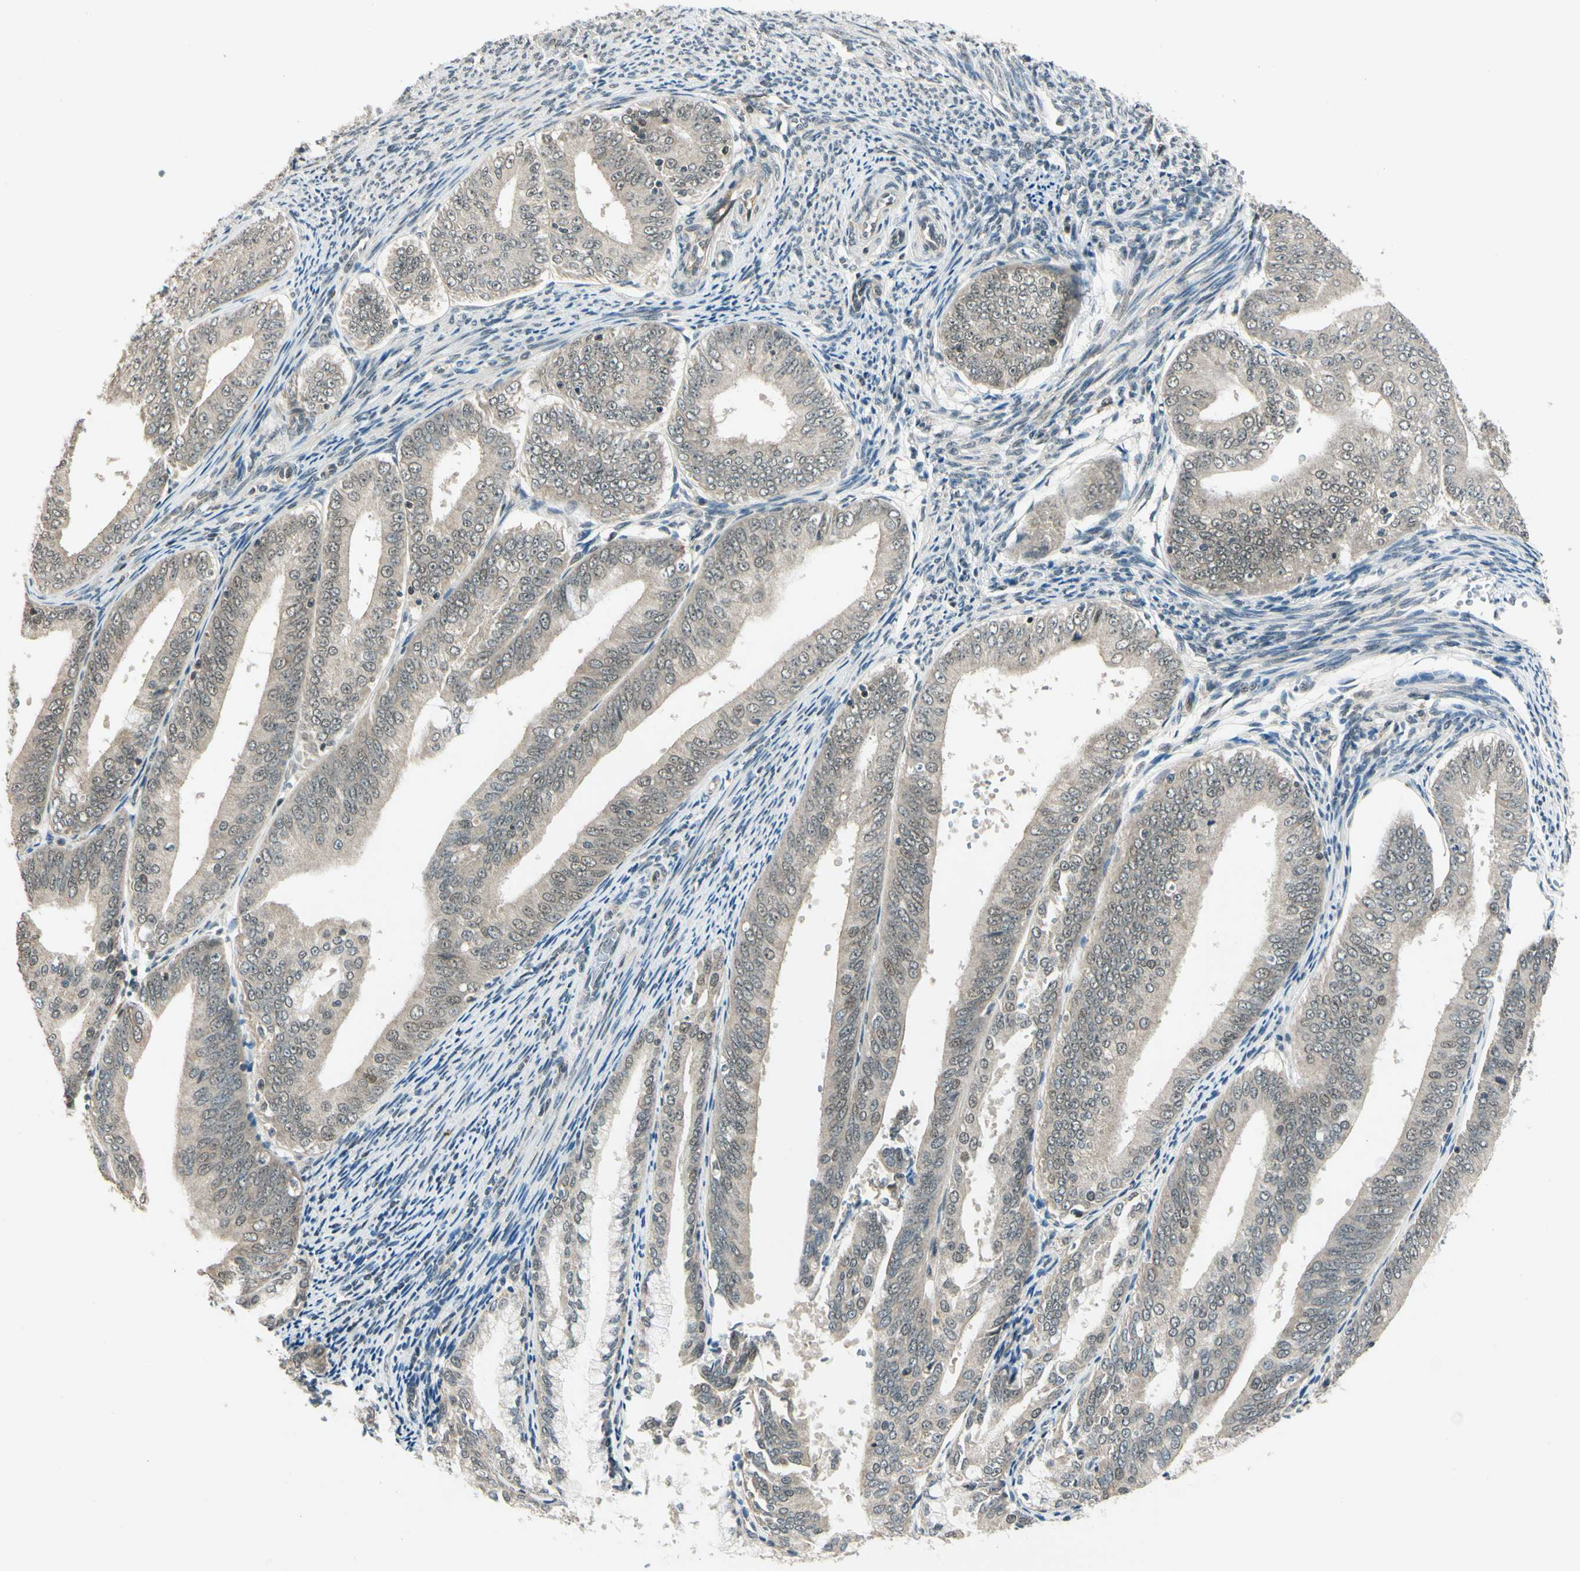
{"staining": {"intensity": "weak", "quantity": "25%-75%", "location": "cytoplasmic/membranous,nuclear"}, "tissue": "endometrial cancer", "cell_type": "Tumor cells", "image_type": "cancer", "snomed": [{"axis": "morphology", "description": "Adenocarcinoma, NOS"}, {"axis": "topography", "description": "Endometrium"}], "caption": "Adenocarcinoma (endometrial) stained with DAB (3,3'-diaminobenzidine) immunohistochemistry (IHC) shows low levels of weak cytoplasmic/membranous and nuclear positivity in about 25%-75% of tumor cells.", "gene": "ZSCAN12", "patient": {"sex": "female", "age": 63}}